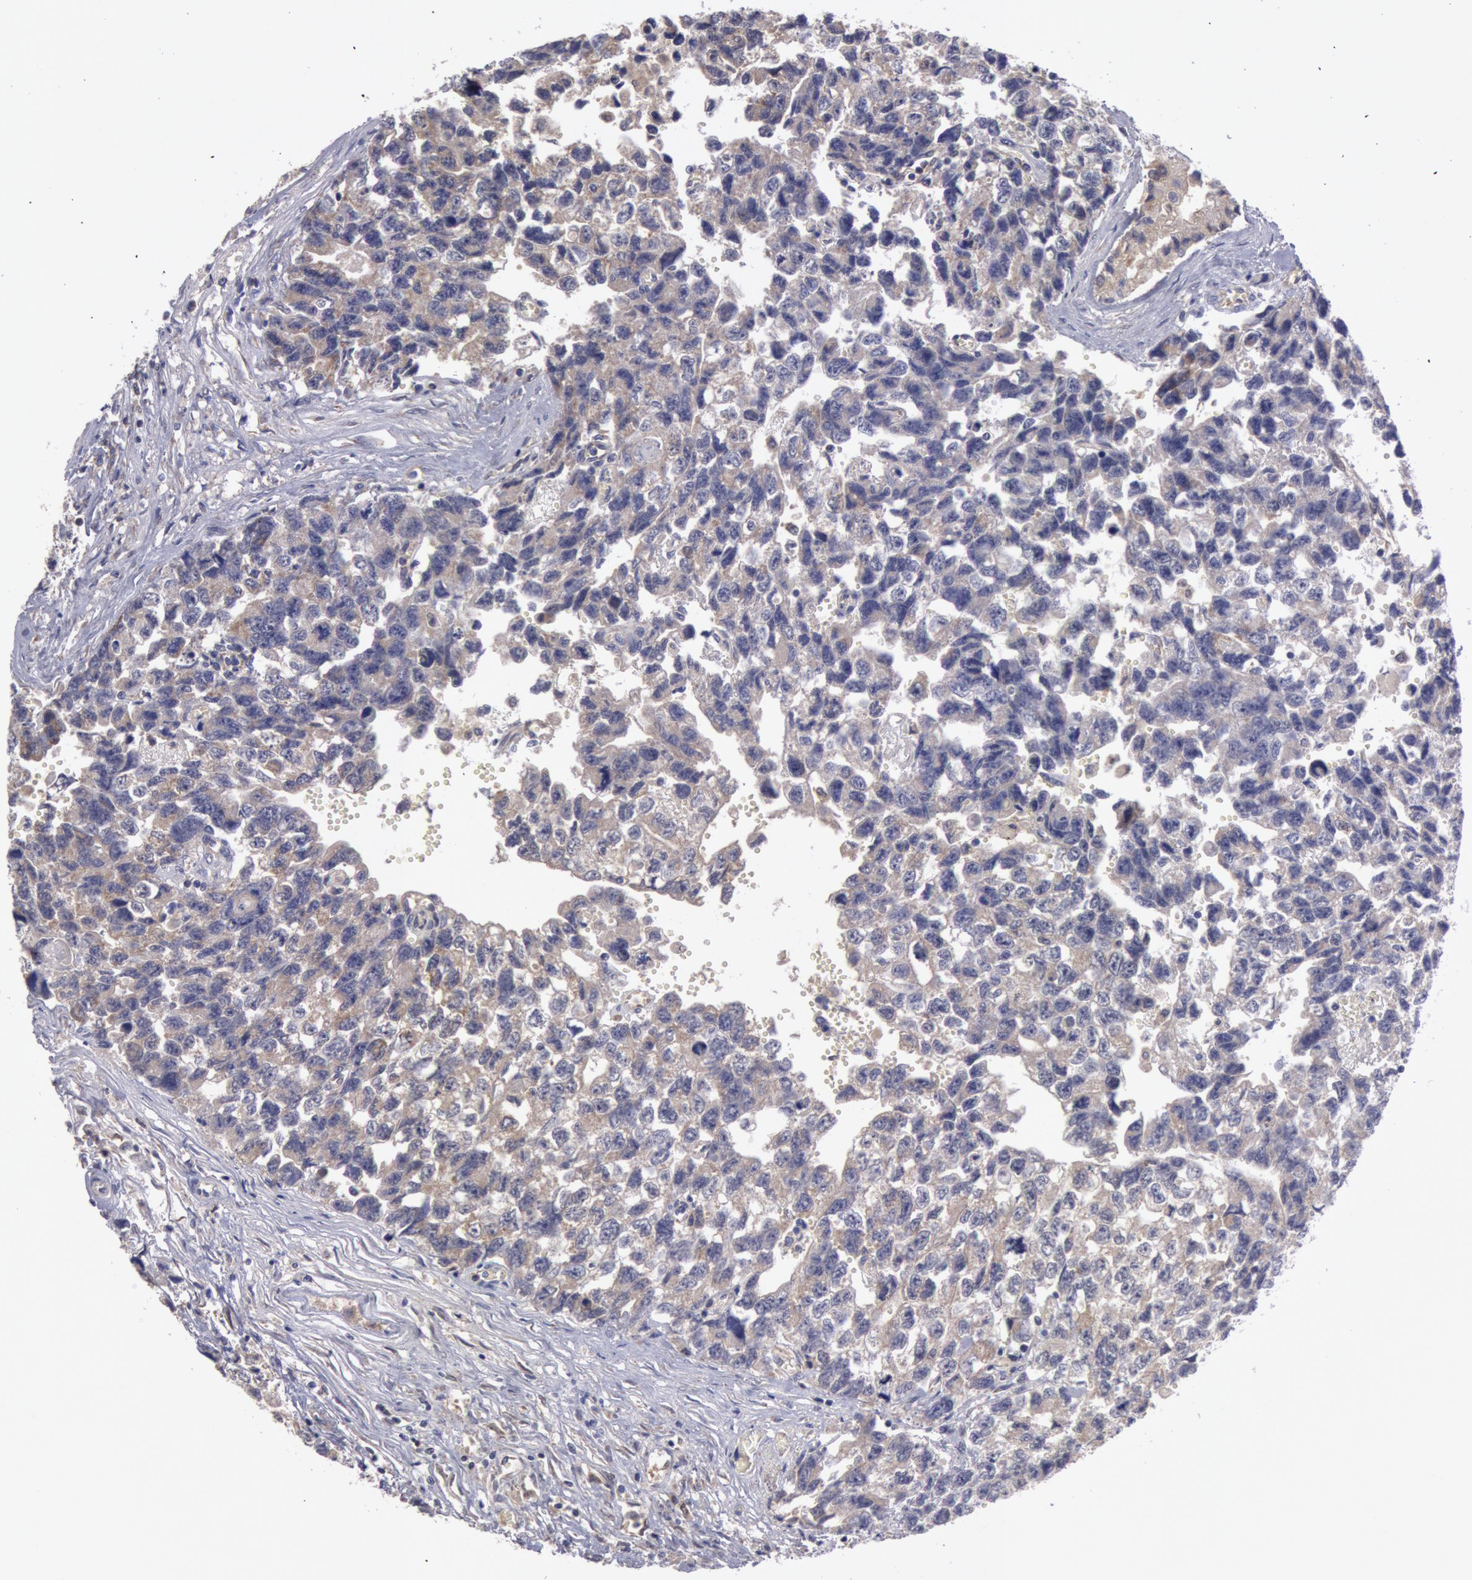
{"staining": {"intensity": "weak", "quantity": "25%-75%", "location": "cytoplasmic/membranous"}, "tissue": "testis cancer", "cell_type": "Tumor cells", "image_type": "cancer", "snomed": [{"axis": "morphology", "description": "Carcinoma, Embryonal, NOS"}, {"axis": "topography", "description": "Testis"}], "caption": "Immunohistochemical staining of testis cancer shows weak cytoplasmic/membranous protein expression in about 25%-75% of tumor cells.", "gene": "MPST", "patient": {"sex": "male", "age": 31}}